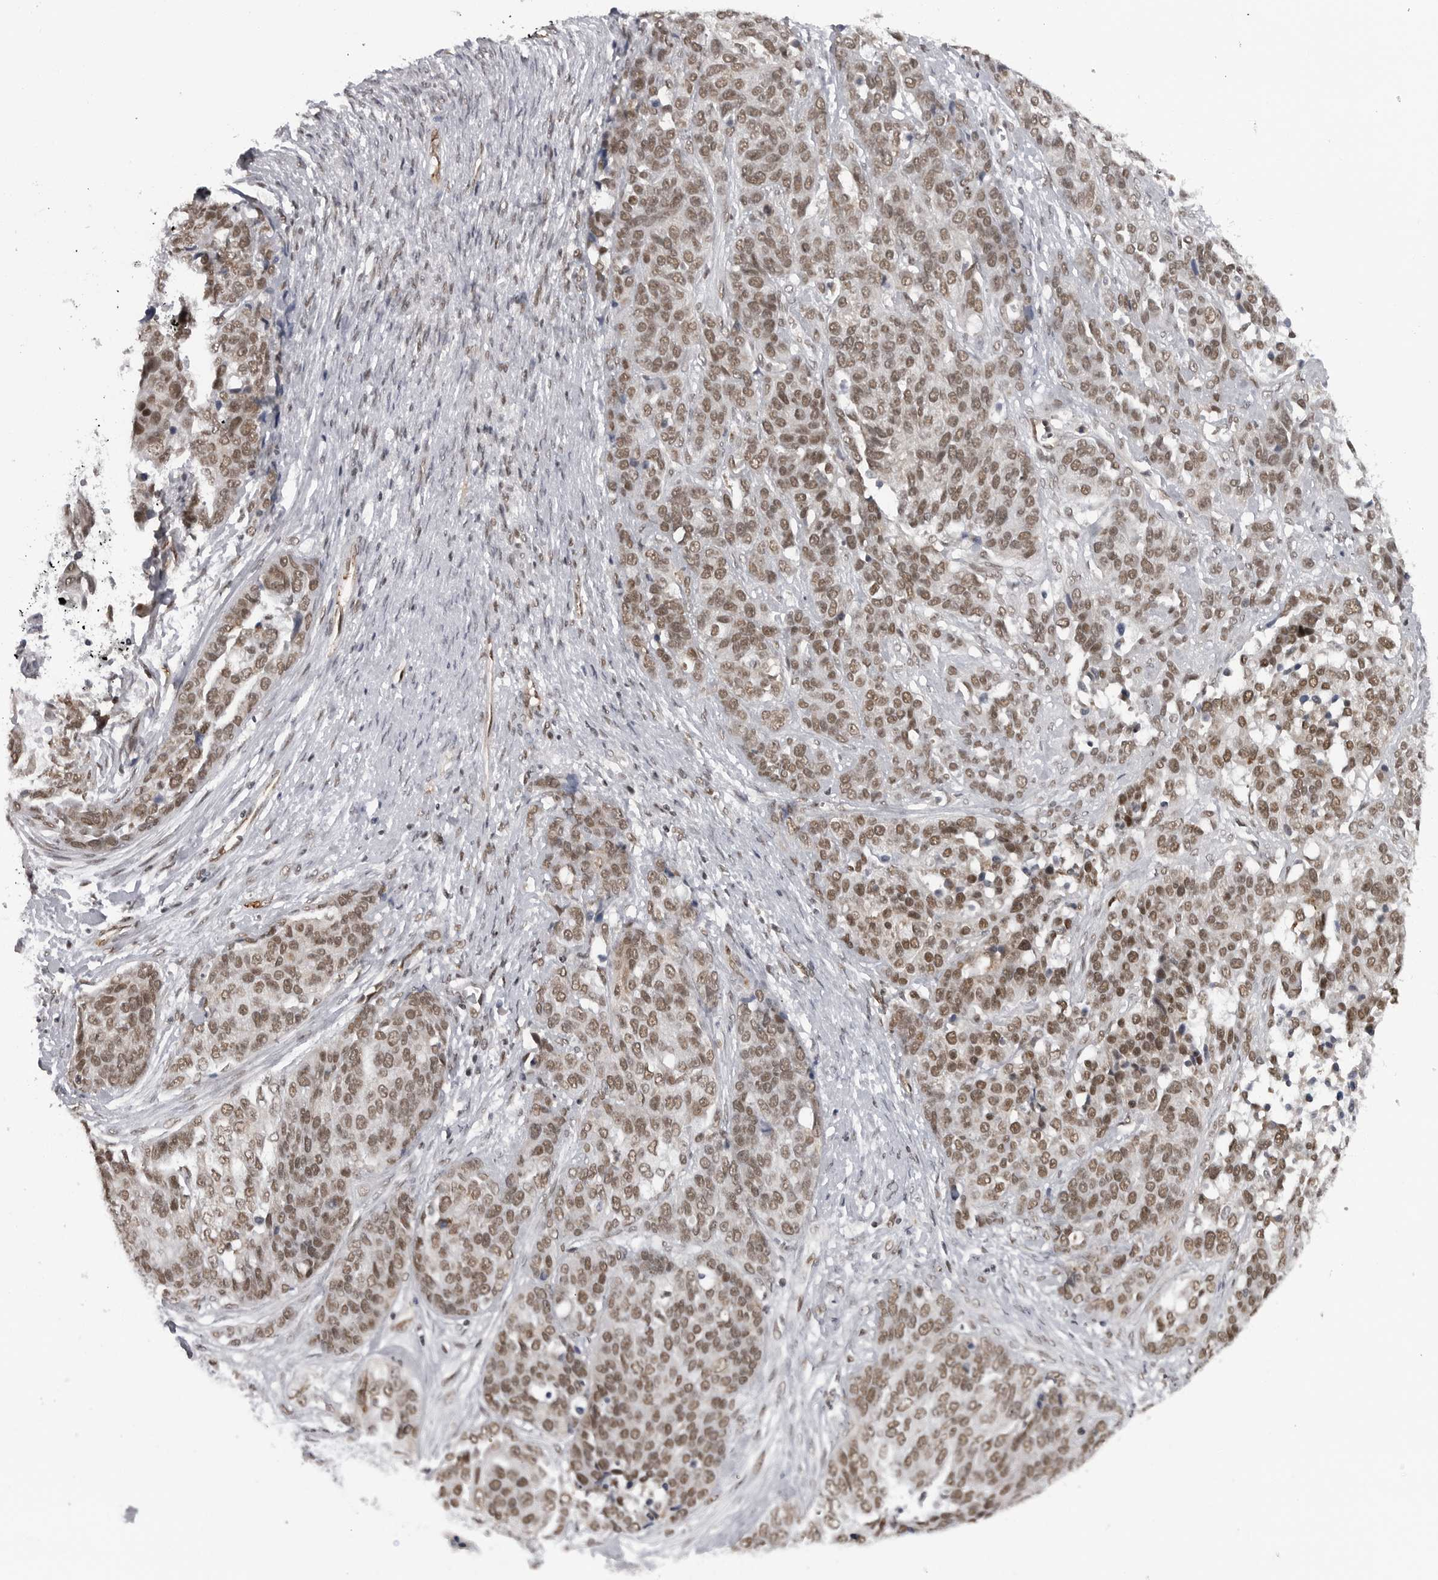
{"staining": {"intensity": "moderate", "quantity": ">75%", "location": "nuclear"}, "tissue": "ovarian cancer", "cell_type": "Tumor cells", "image_type": "cancer", "snomed": [{"axis": "morphology", "description": "Cystadenocarcinoma, serous, NOS"}, {"axis": "topography", "description": "Ovary"}], "caption": "Protein expression analysis of human ovarian serous cystadenocarcinoma reveals moderate nuclear positivity in approximately >75% of tumor cells.", "gene": "RNF26", "patient": {"sex": "female", "age": 44}}